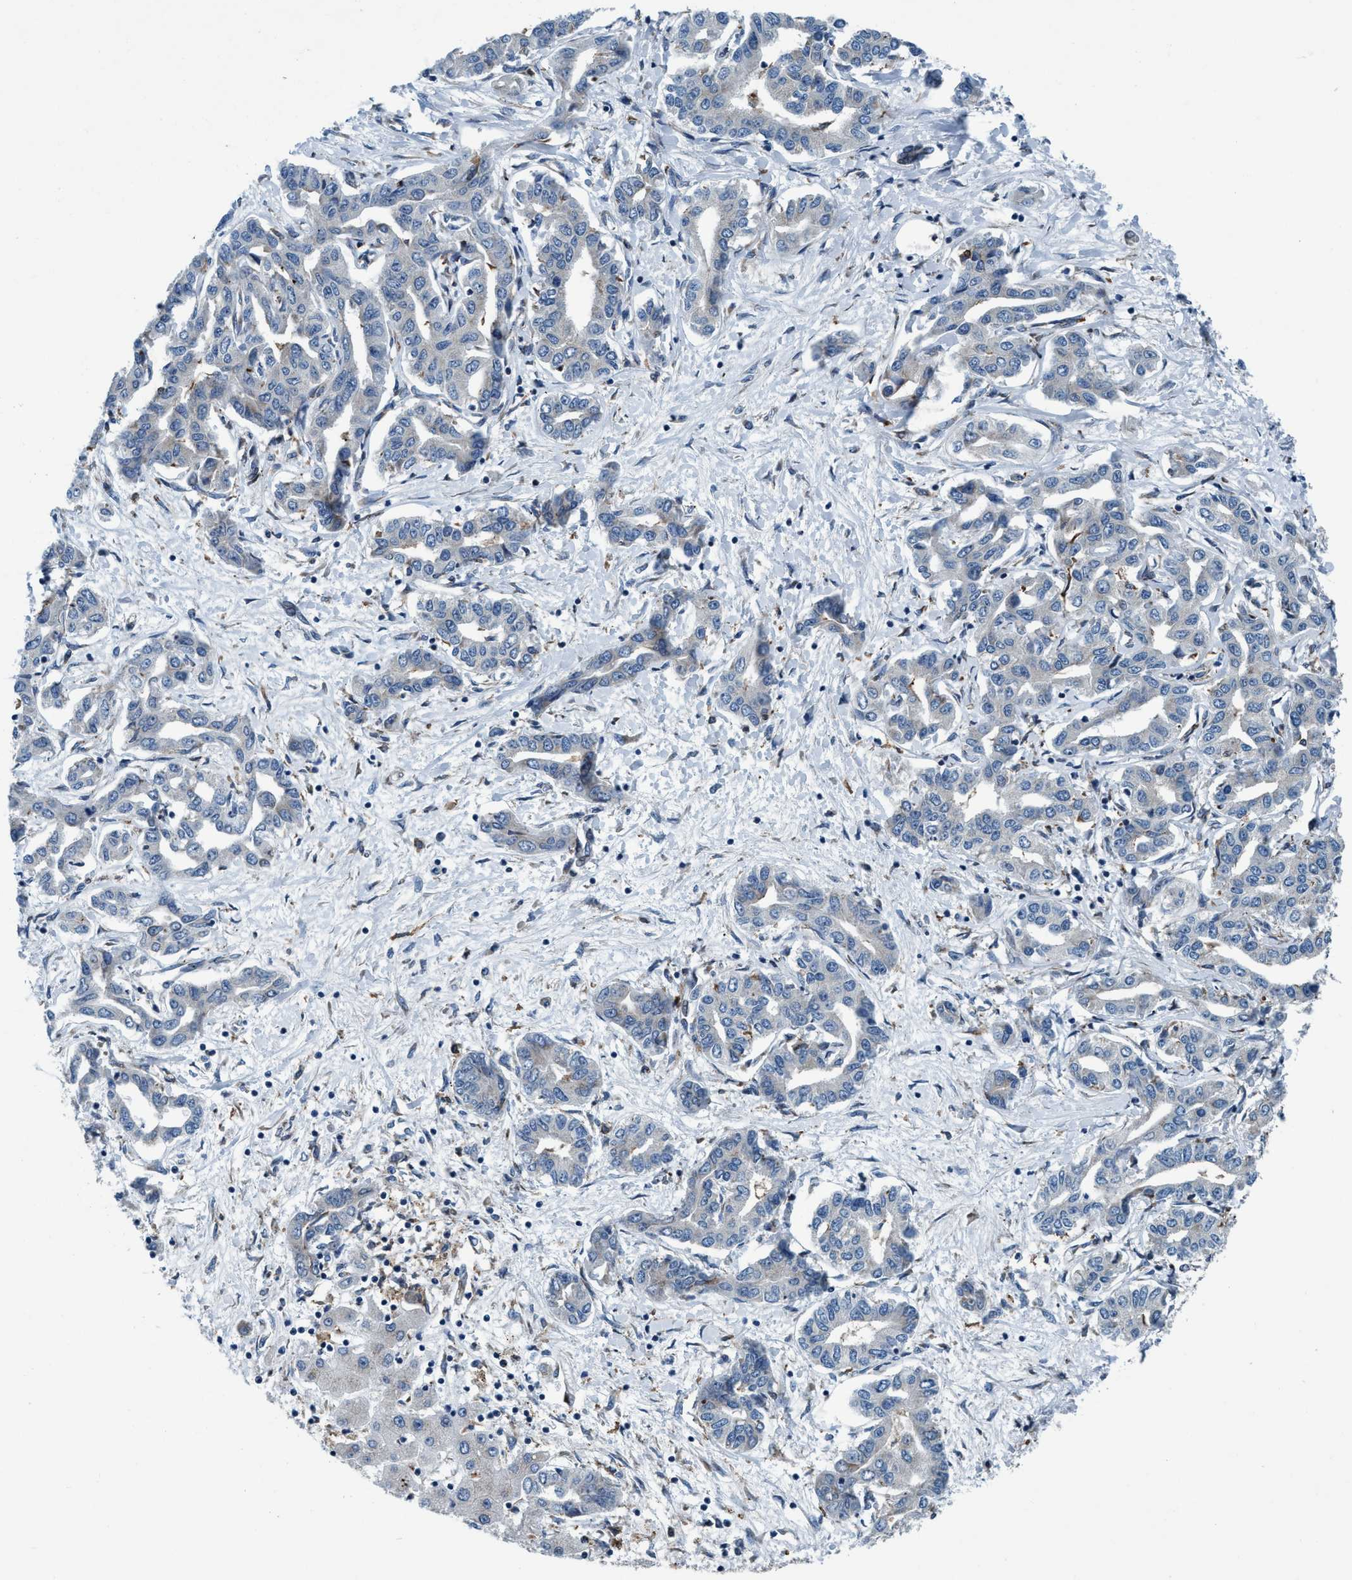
{"staining": {"intensity": "weak", "quantity": "<25%", "location": "cytoplasmic/membranous"}, "tissue": "liver cancer", "cell_type": "Tumor cells", "image_type": "cancer", "snomed": [{"axis": "morphology", "description": "Cholangiocarcinoma"}, {"axis": "topography", "description": "Liver"}], "caption": "Tumor cells are negative for protein expression in human liver cancer.", "gene": "ARMC9", "patient": {"sex": "male", "age": 59}}